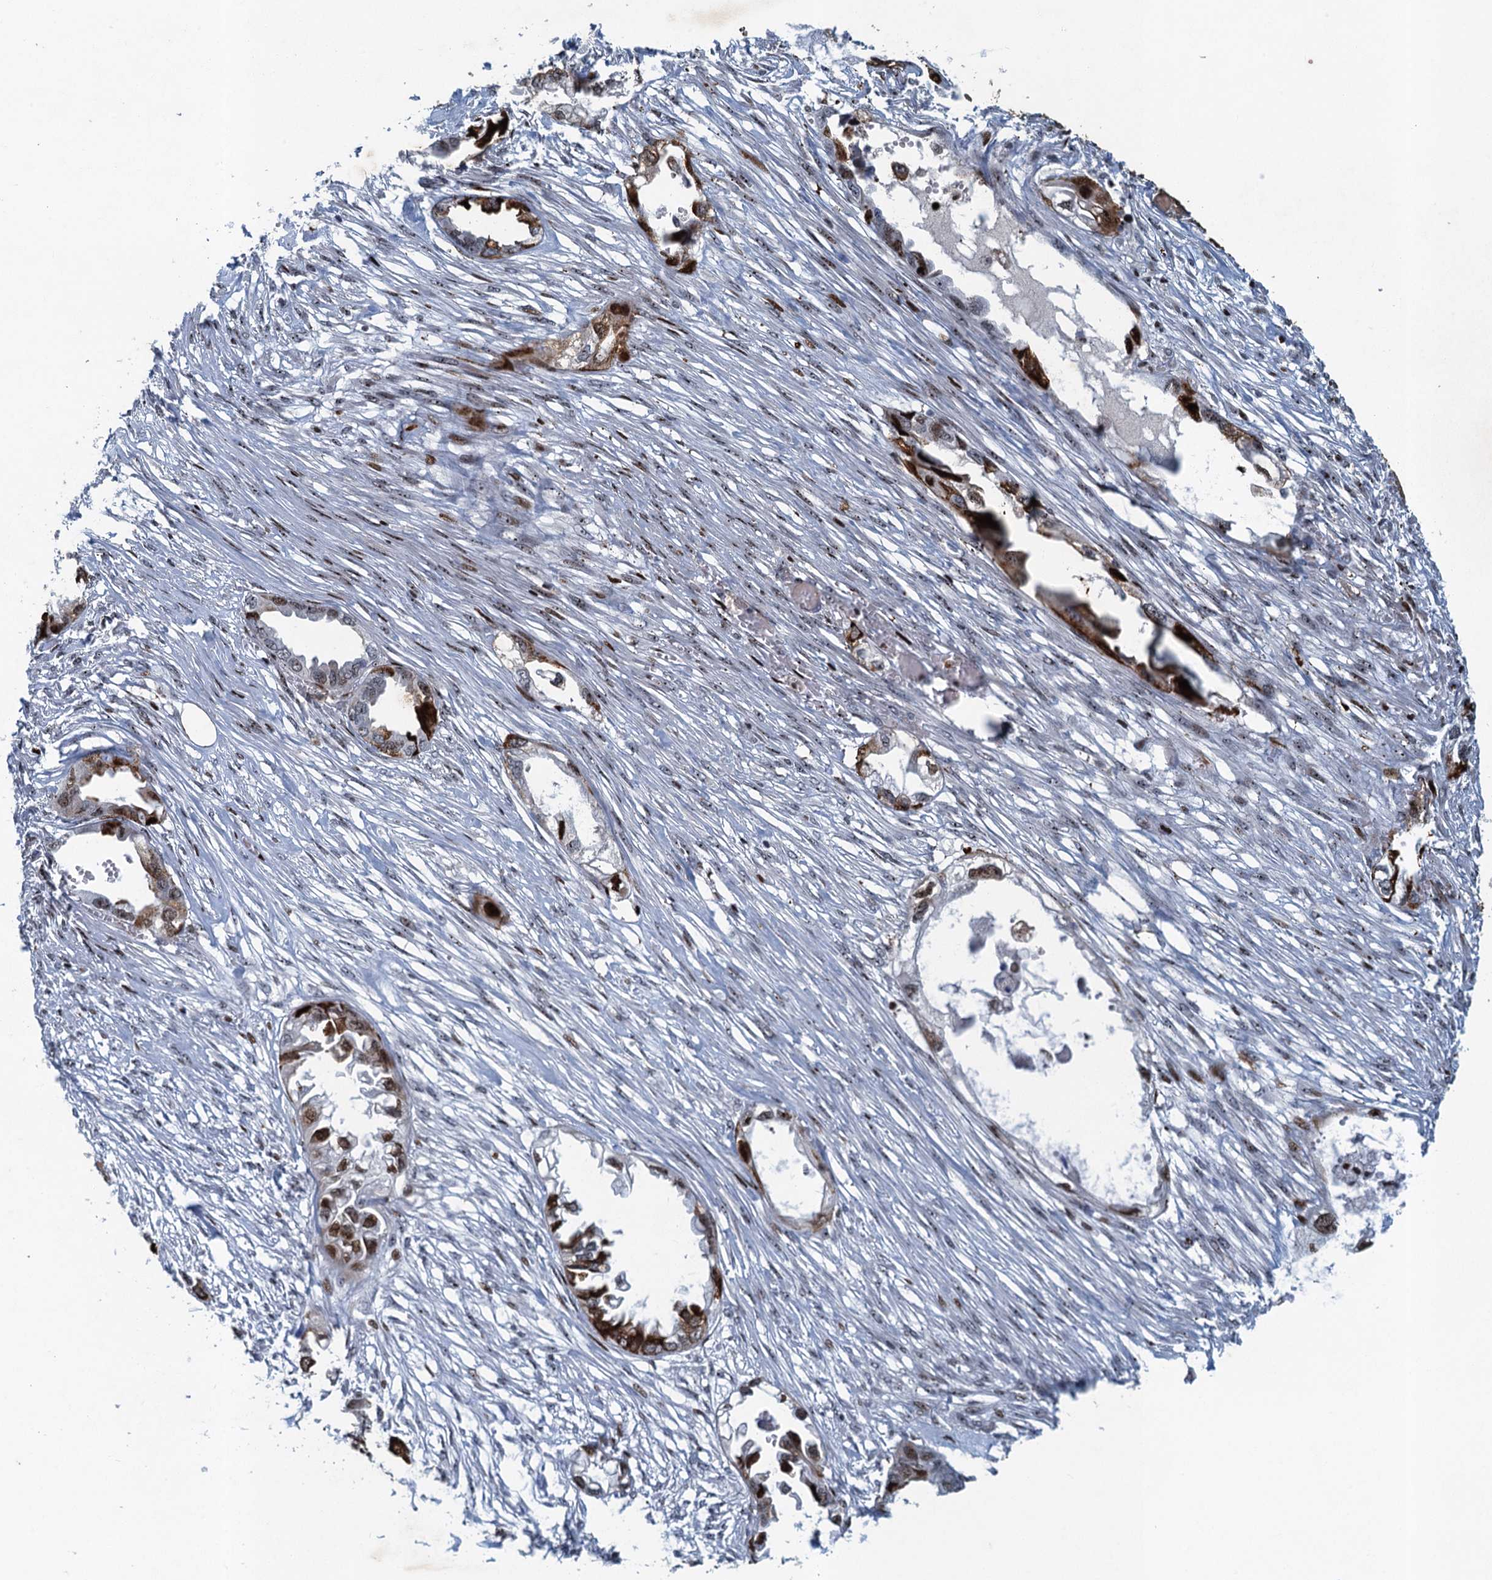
{"staining": {"intensity": "strong", "quantity": "25%-75%", "location": "cytoplasmic/membranous,nuclear"}, "tissue": "endometrial cancer", "cell_type": "Tumor cells", "image_type": "cancer", "snomed": [{"axis": "morphology", "description": "Adenocarcinoma, NOS"}, {"axis": "morphology", "description": "Adenocarcinoma, metastatic, NOS"}, {"axis": "topography", "description": "Adipose tissue"}, {"axis": "topography", "description": "Endometrium"}], "caption": "Strong cytoplasmic/membranous and nuclear protein staining is identified in about 25%-75% of tumor cells in endometrial metastatic adenocarcinoma. (DAB IHC with brightfield microscopy, high magnification).", "gene": "ANKRD13D", "patient": {"sex": "female", "age": 67}}